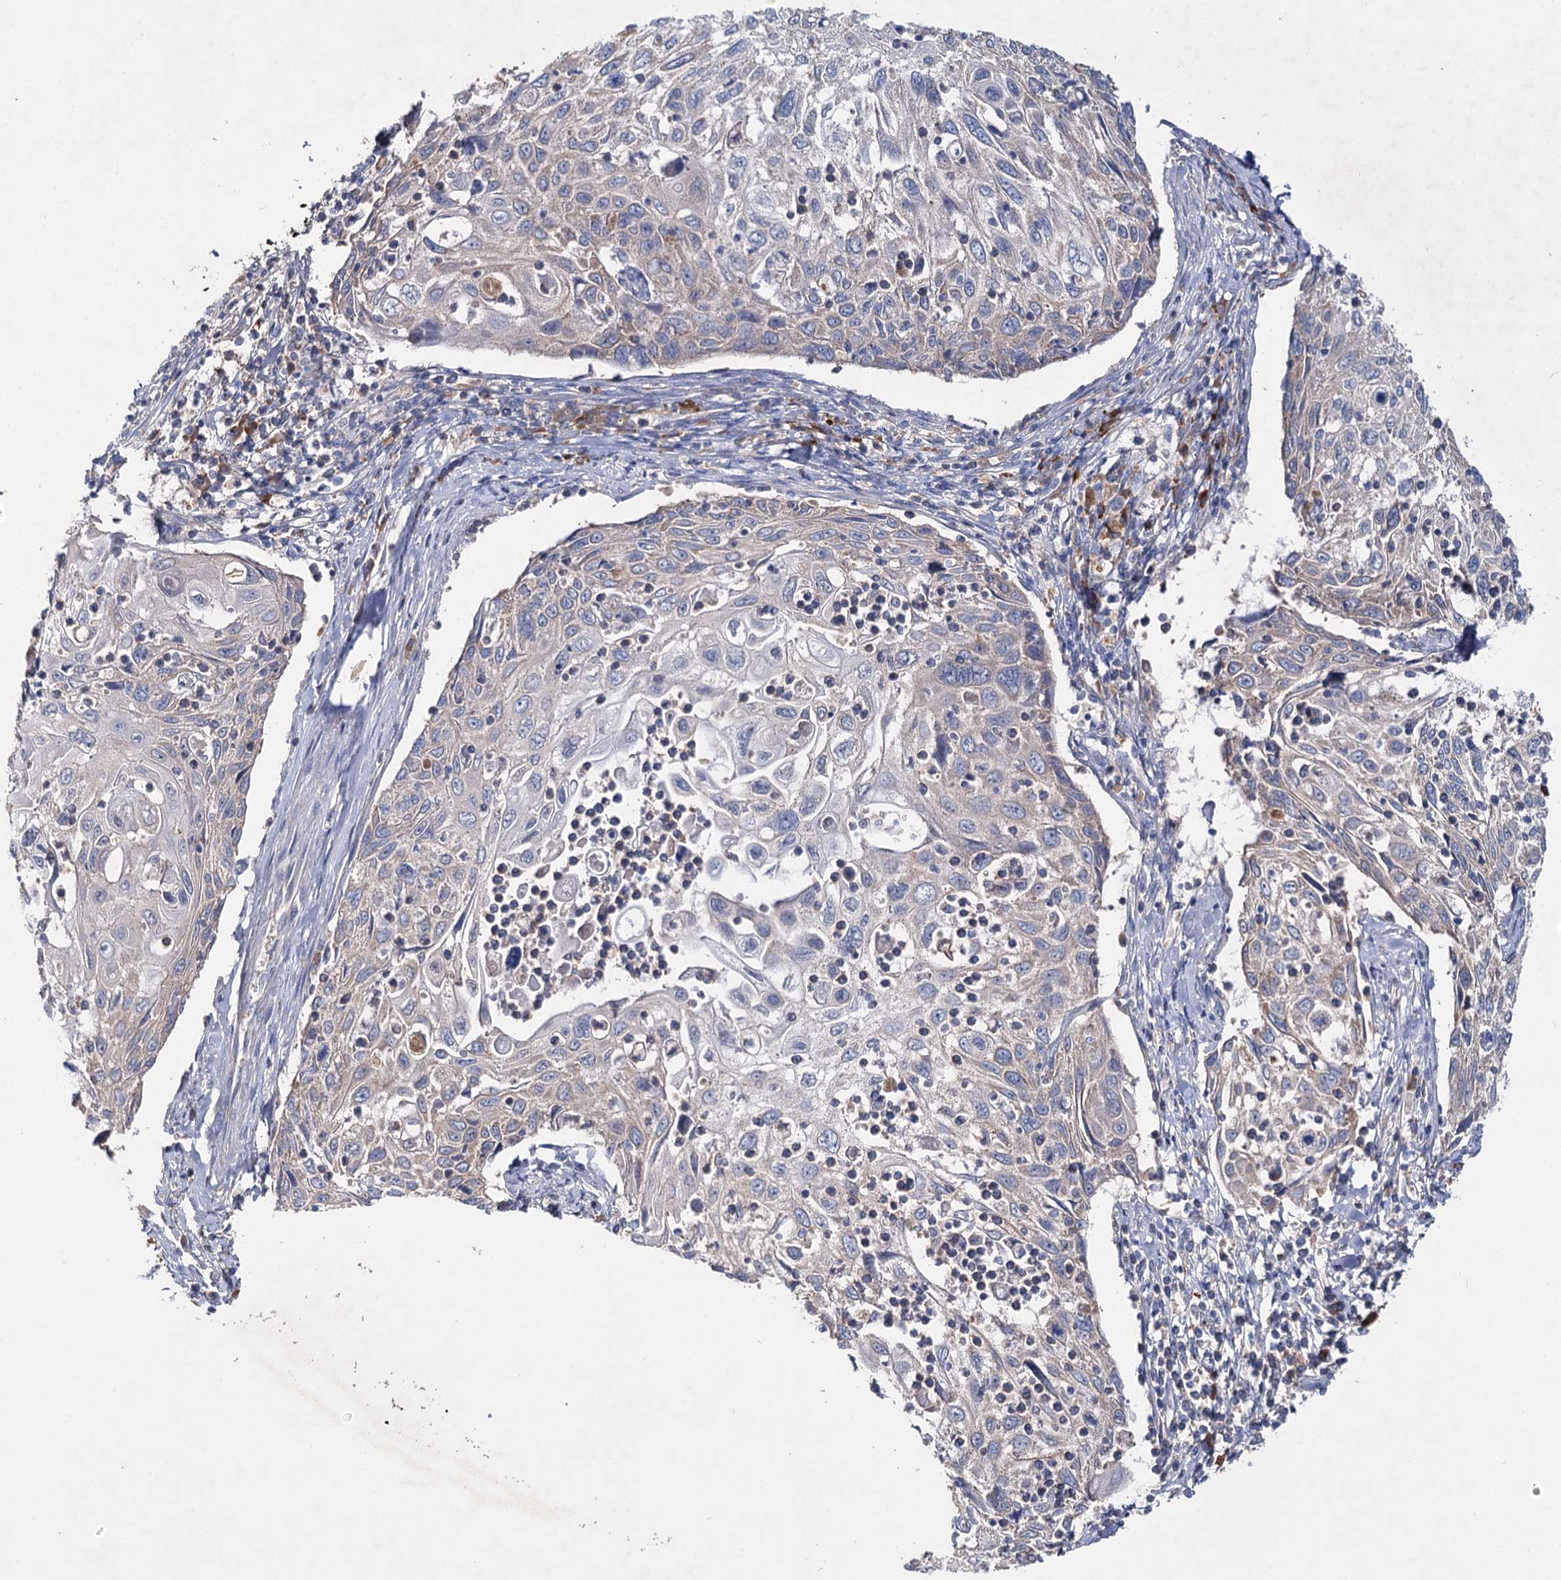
{"staining": {"intensity": "negative", "quantity": "none", "location": "none"}, "tissue": "cervical cancer", "cell_type": "Tumor cells", "image_type": "cancer", "snomed": [{"axis": "morphology", "description": "Squamous cell carcinoma, NOS"}, {"axis": "topography", "description": "Cervix"}], "caption": "This is an IHC micrograph of human cervical cancer. There is no positivity in tumor cells.", "gene": "IL1RAP", "patient": {"sex": "female", "age": 70}}